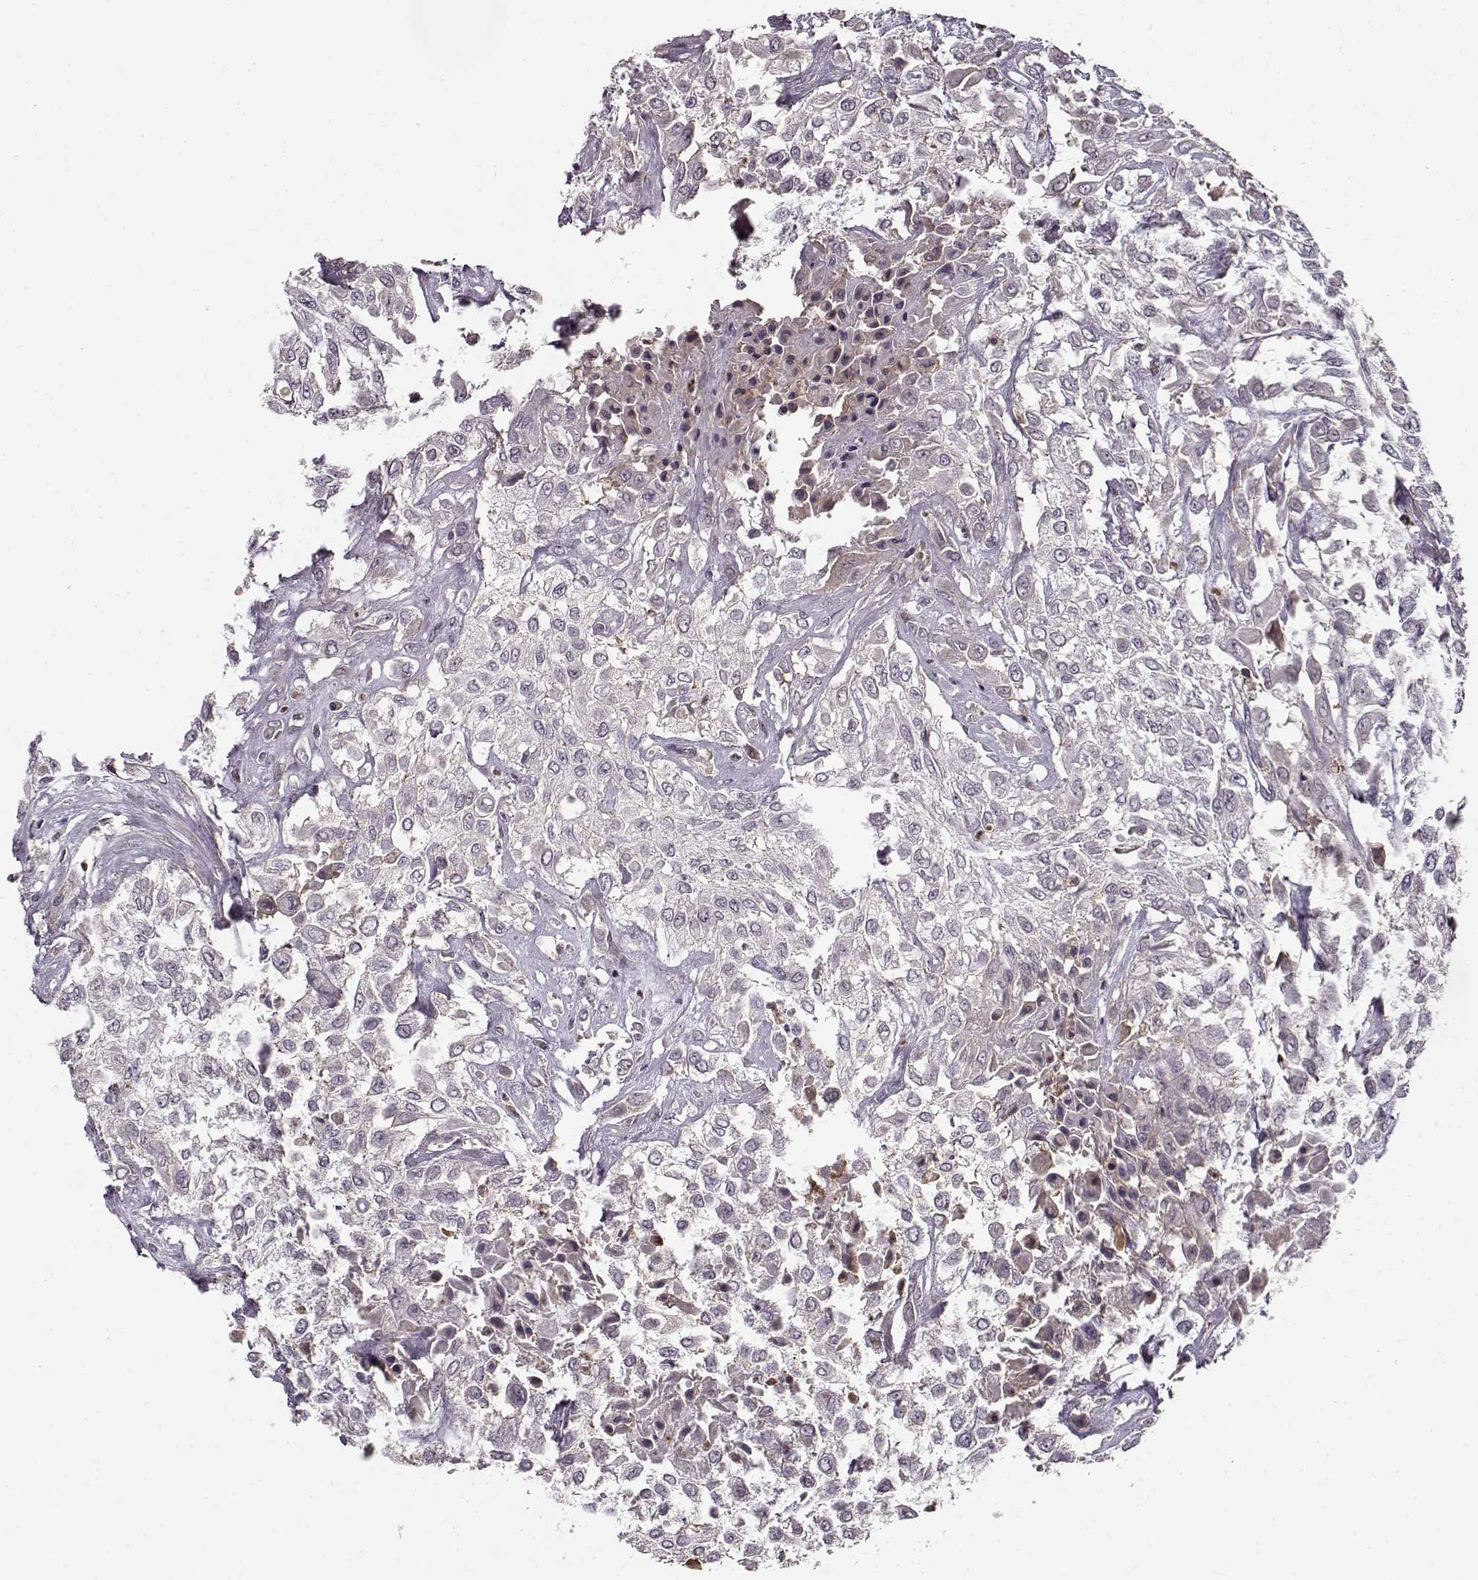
{"staining": {"intensity": "negative", "quantity": "none", "location": "none"}, "tissue": "urothelial cancer", "cell_type": "Tumor cells", "image_type": "cancer", "snomed": [{"axis": "morphology", "description": "Urothelial carcinoma, High grade"}, {"axis": "topography", "description": "Urinary bladder"}], "caption": "Urothelial cancer was stained to show a protein in brown. There is no significant positivity in tumor cells. Nuclei are stained in blue.", "gene": "MFSD1", "patient": {"sex": "male", "age": 57}}